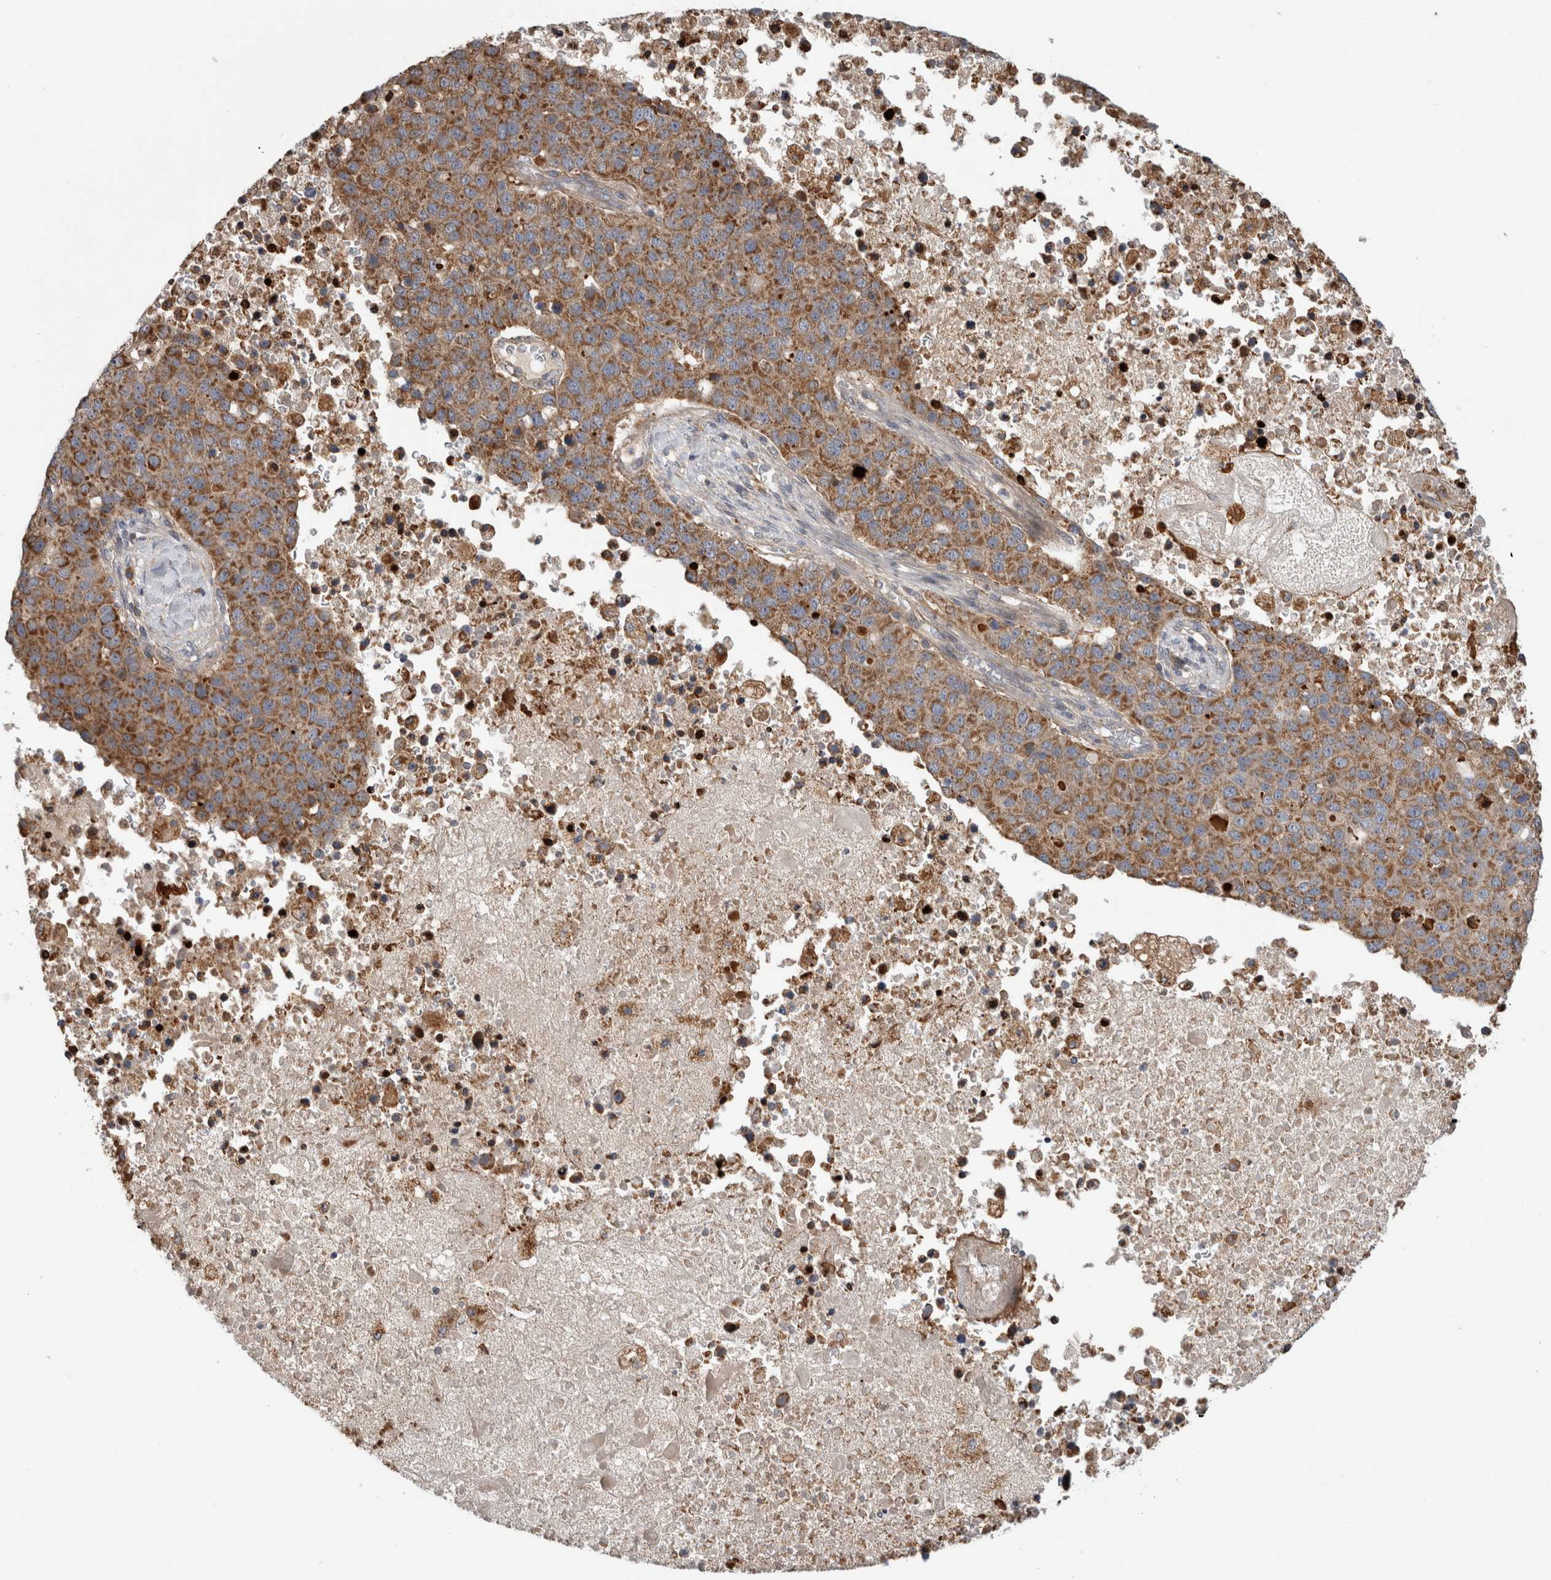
{"staining": {"intensity": "moderate", "quantity": ">75%", "location": "cytoplasmic/membranous"}, "tissue": "pancreatic cancer", "cell_type": "Tumor cells", "image_type": "cancer", "snomed": [{"axis": "morphology", "description": "Adenocarcinoma, NOS"}, {"axis": "topography", "description": "Pancreas"}], "caption": "Pancreatic cancer (adenocarcinoma) stained with a protein marker displays moderate staining in tumor cells.", "gene": "ADGRL3", "patient": {"sex": "female", "age": 61}}